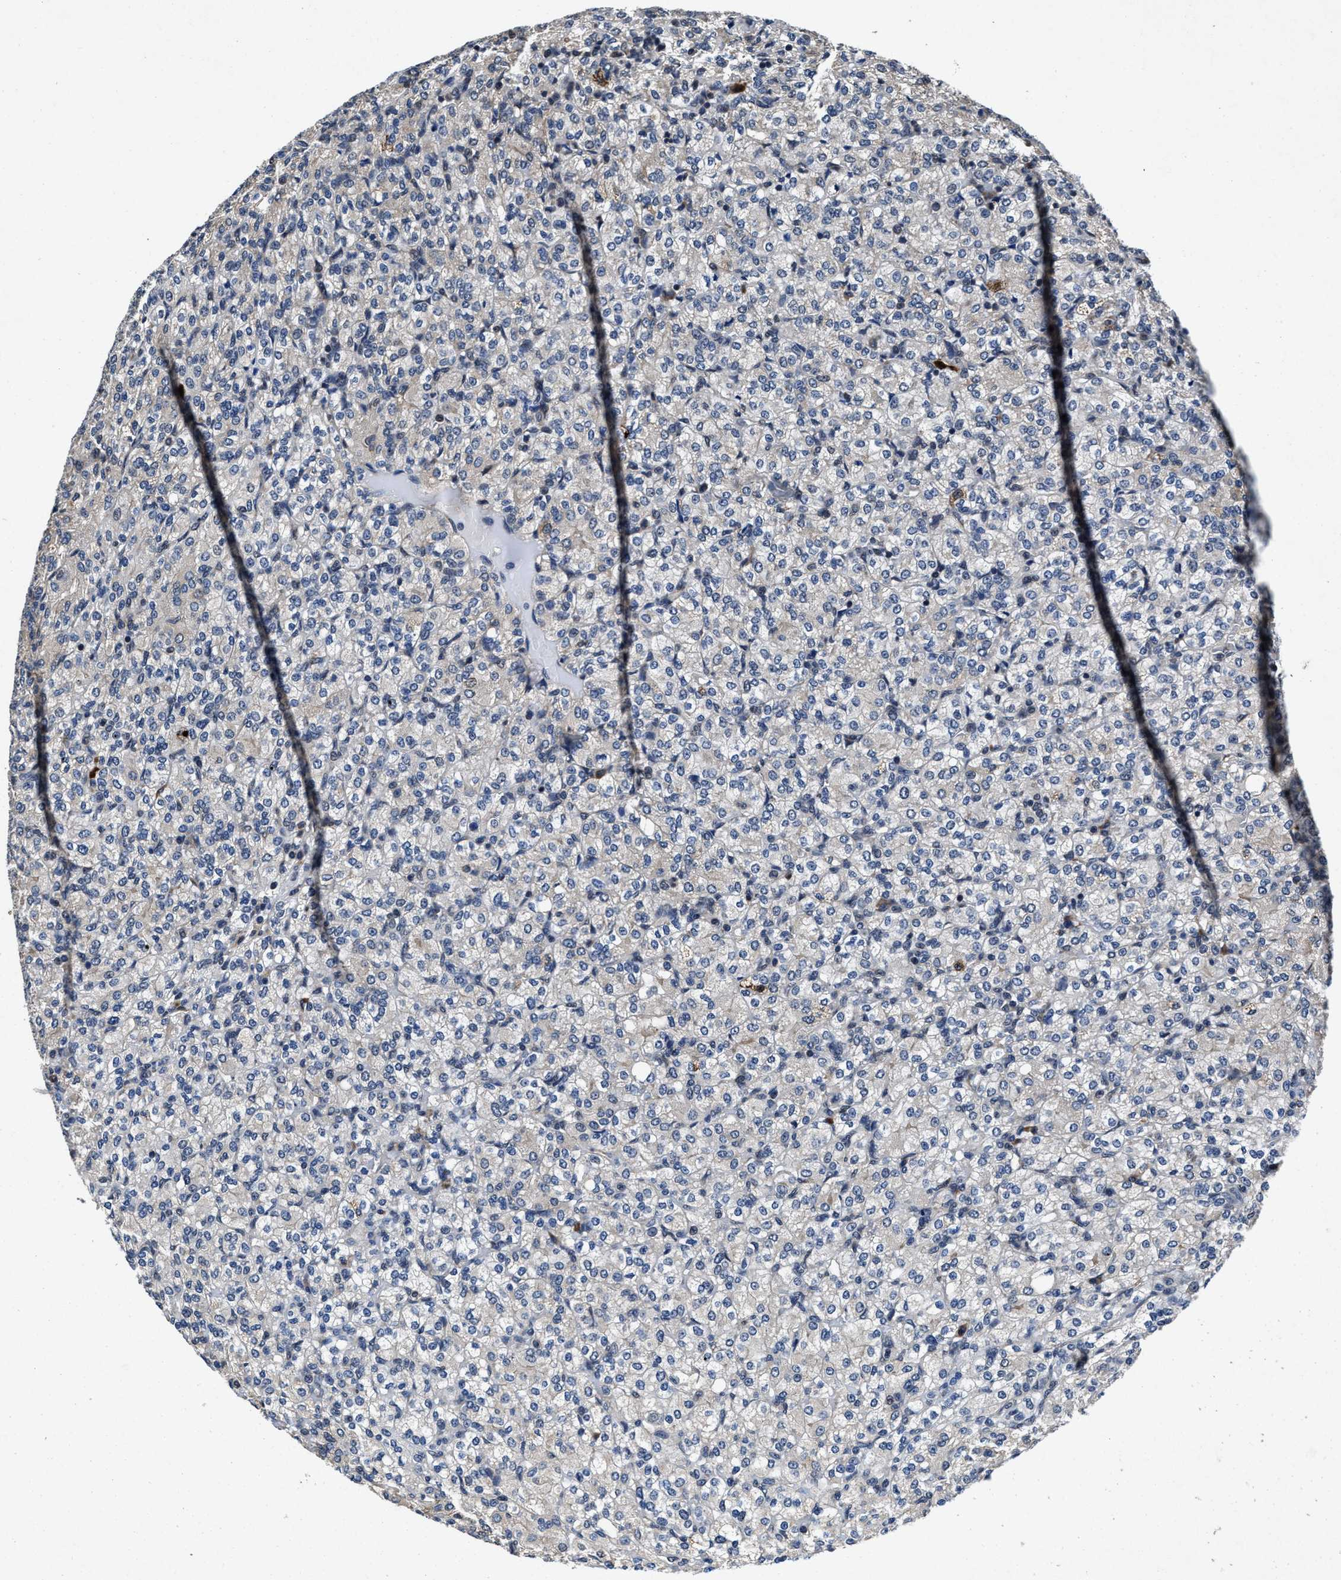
{"staining": {"intensity": "weak", "quantity": "<25%", "location": "cytoplasmic/membranous"}, "tissue": "renal cancer", "cell_type": "Tumor cells", "image_type": "cancer", "snomed": [{"axis": "morphology", "description": "Adenocarcinoma, NOS"}, {"axis": "topography", "description": "Kidney"}], "caption": "The IHC image has no significant staining in tumor cells of renal cancer (adenocarcinoma) tissue. (IHC, brightfield microscopy, high magnification).", "gene": "TMEM53", "patient": {"sex": "male", "age": 77}}